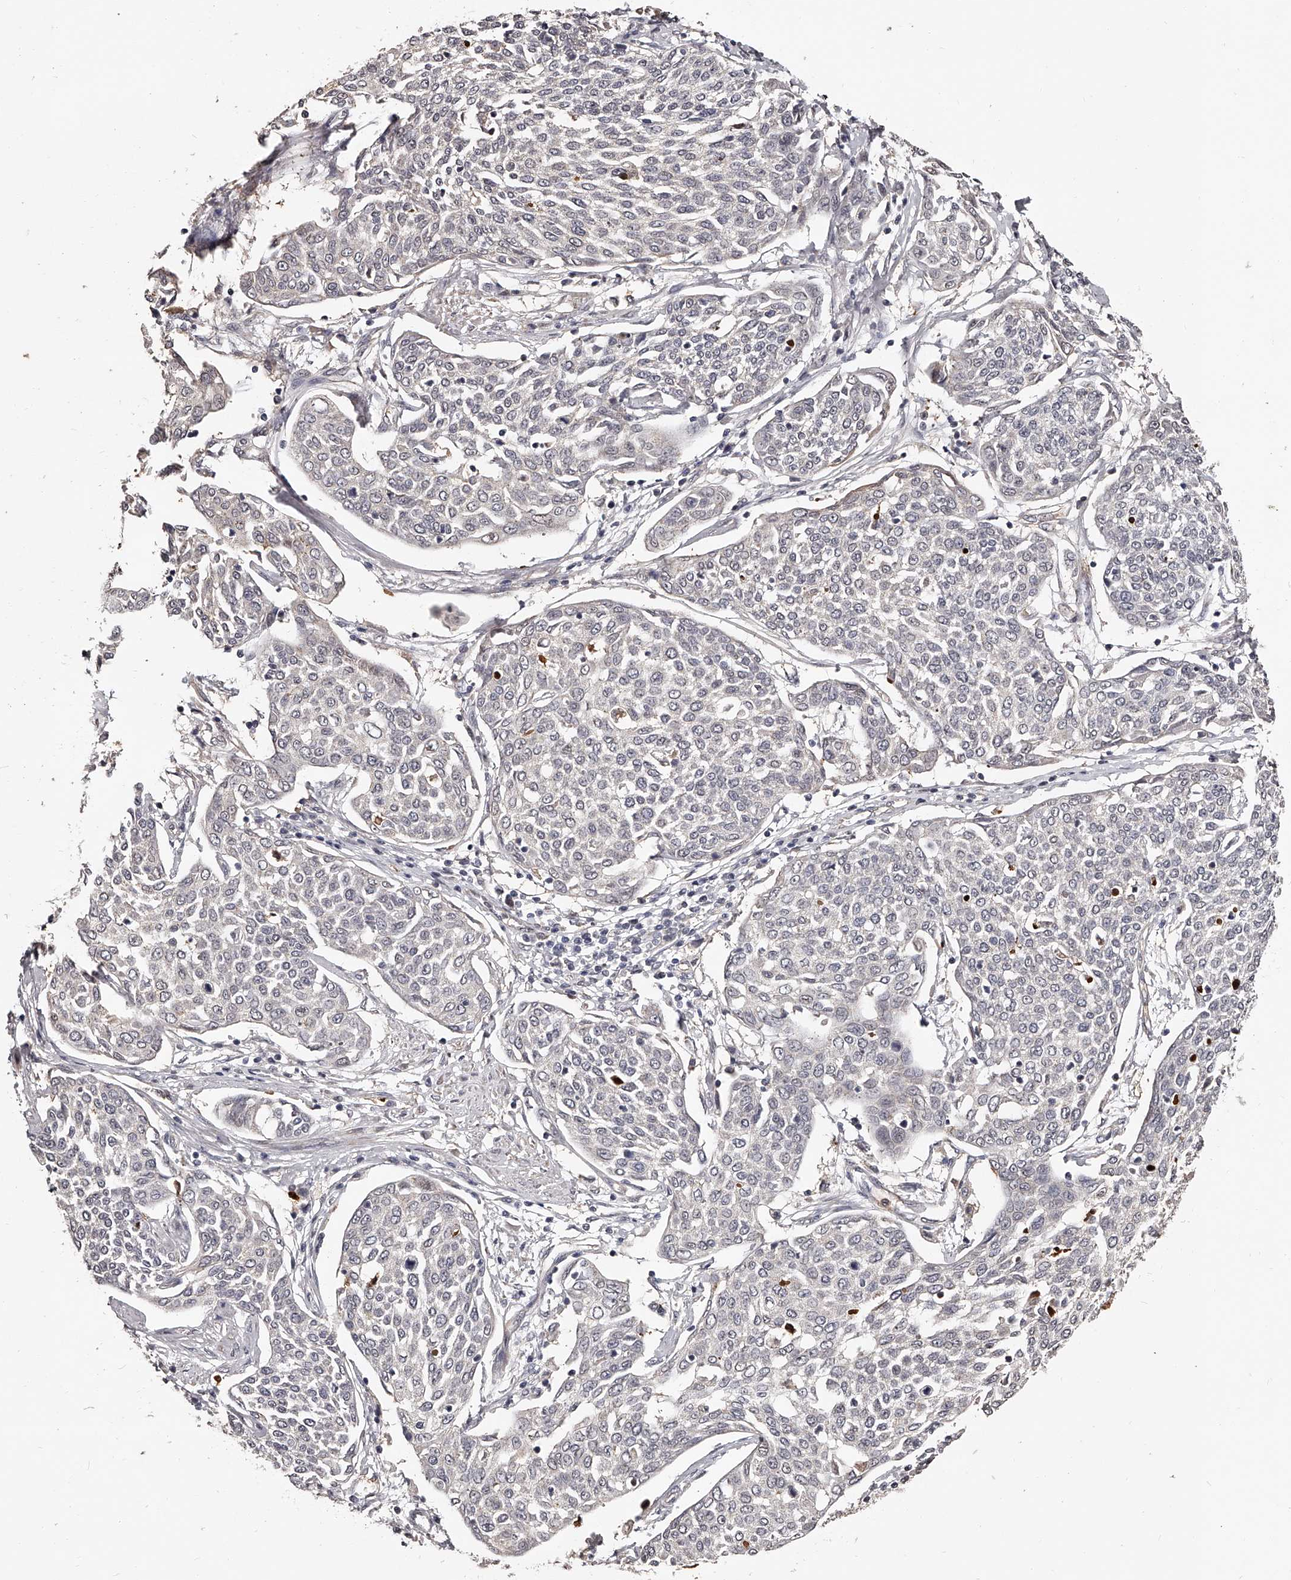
{"staining": {"intensity": "negative", "quantity": "none", "location": "none"}, "tissue": "cervical cancer", "cell_type": "Tumor cells", "image_type": "cancer", "snomed": [{"axis": "morphology", "description": "Squamous cell carcinoma, NOS"}, {"axis": "topography", "description": "Cervix"}], "caption": "This is an IHC histopathology image of human cervical squamous cell carcinoma. There is no staining in tumor cells.", "gene": "URGCP", "patient": {"sex": "female", "age": 34}}